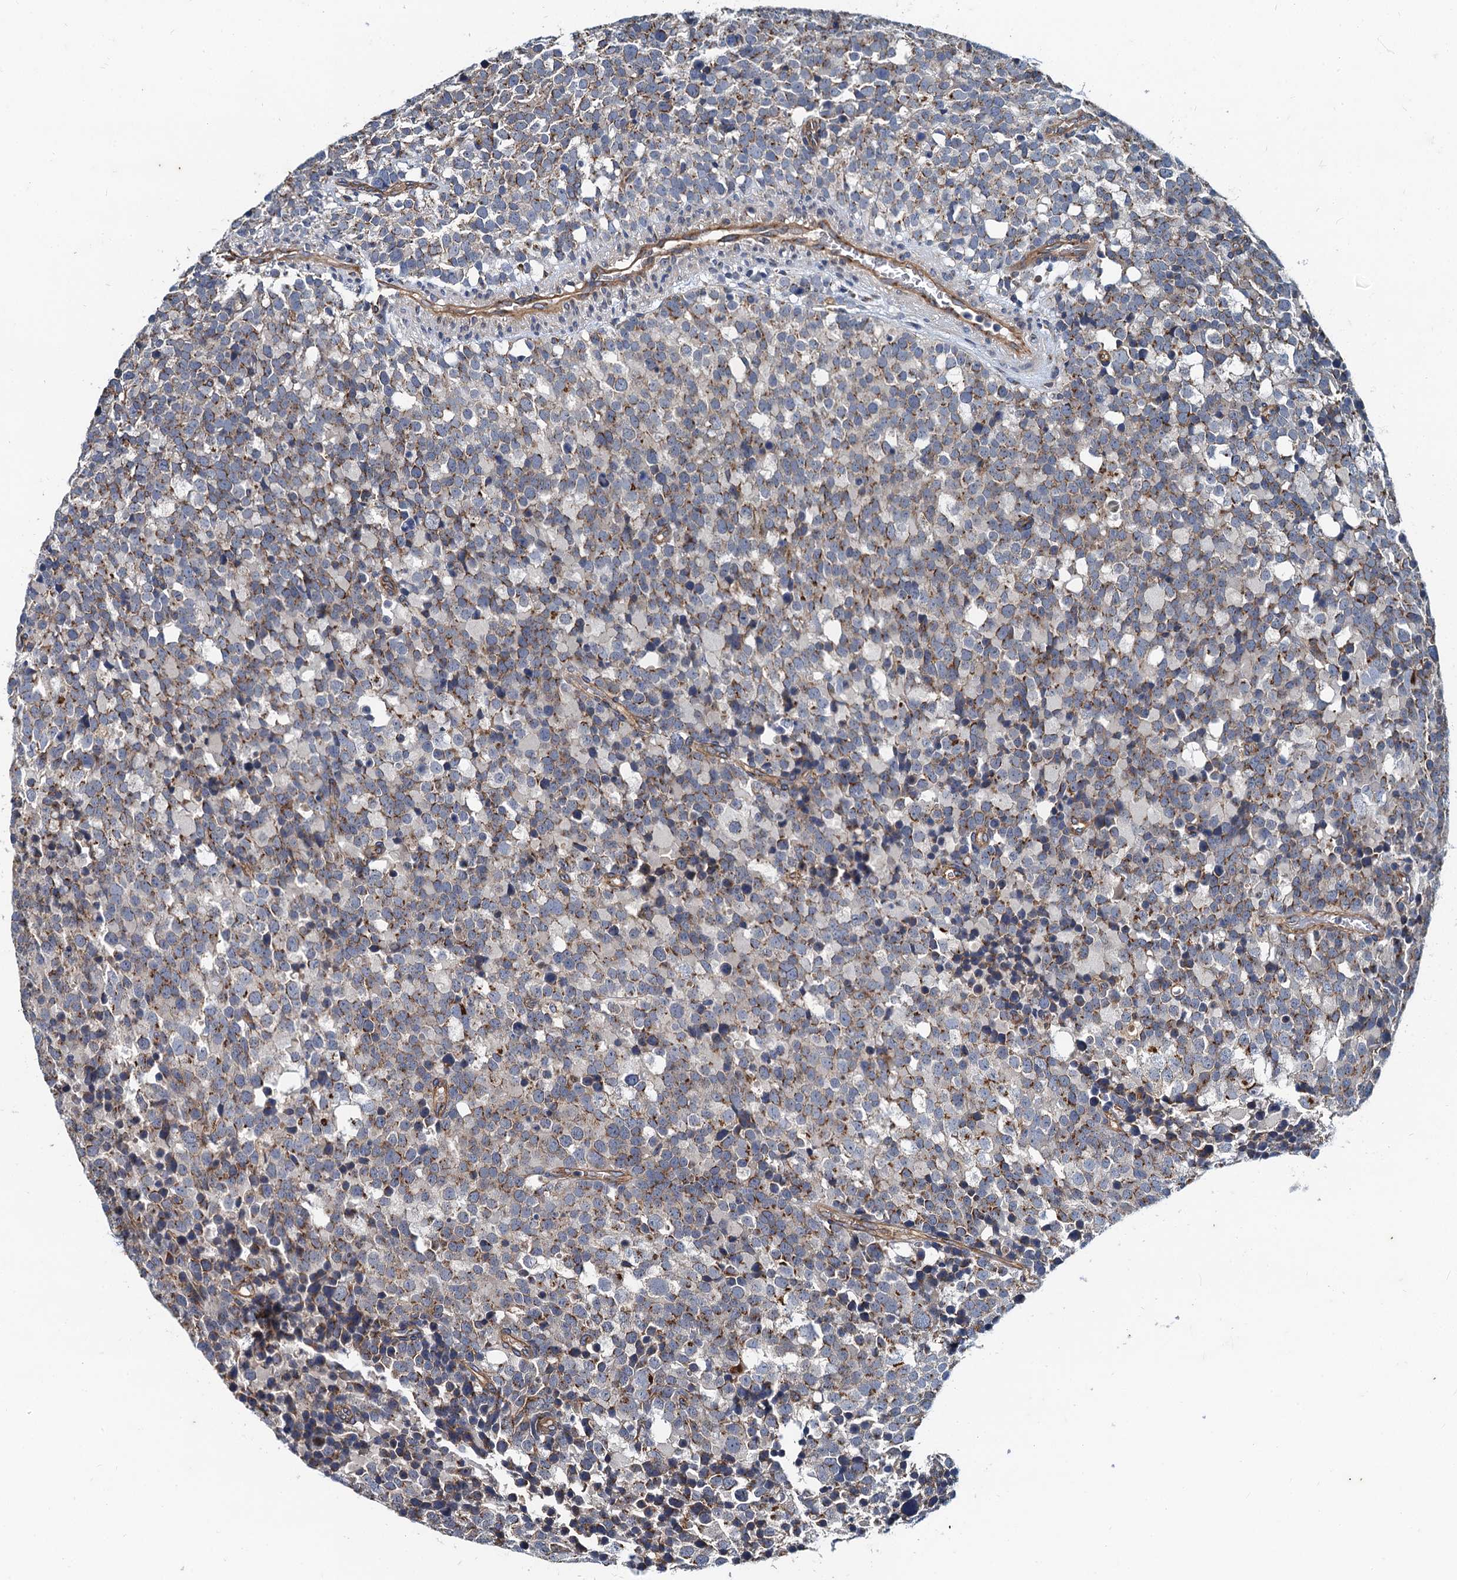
{"staining": {"intensity": "moderate", "quantity": ">75%", "location": "cytoplasmic/membranous"}, "tissue": "testis cancer", "cell_type": "Tumor cells", "image_type": "cancer", "snomed": [{"axis": "morphology", "description": "Seminoma, NOS"}, {"axis": "topography", "description": "Testis"}], "caption": "A medium amount of moderate cytoplasmic/membranous expression is identified in approximately >75% of tumor cells in testis cancer tissue.", "gene": "NGRN", "patient": {"sex": "male", "age": 71}}